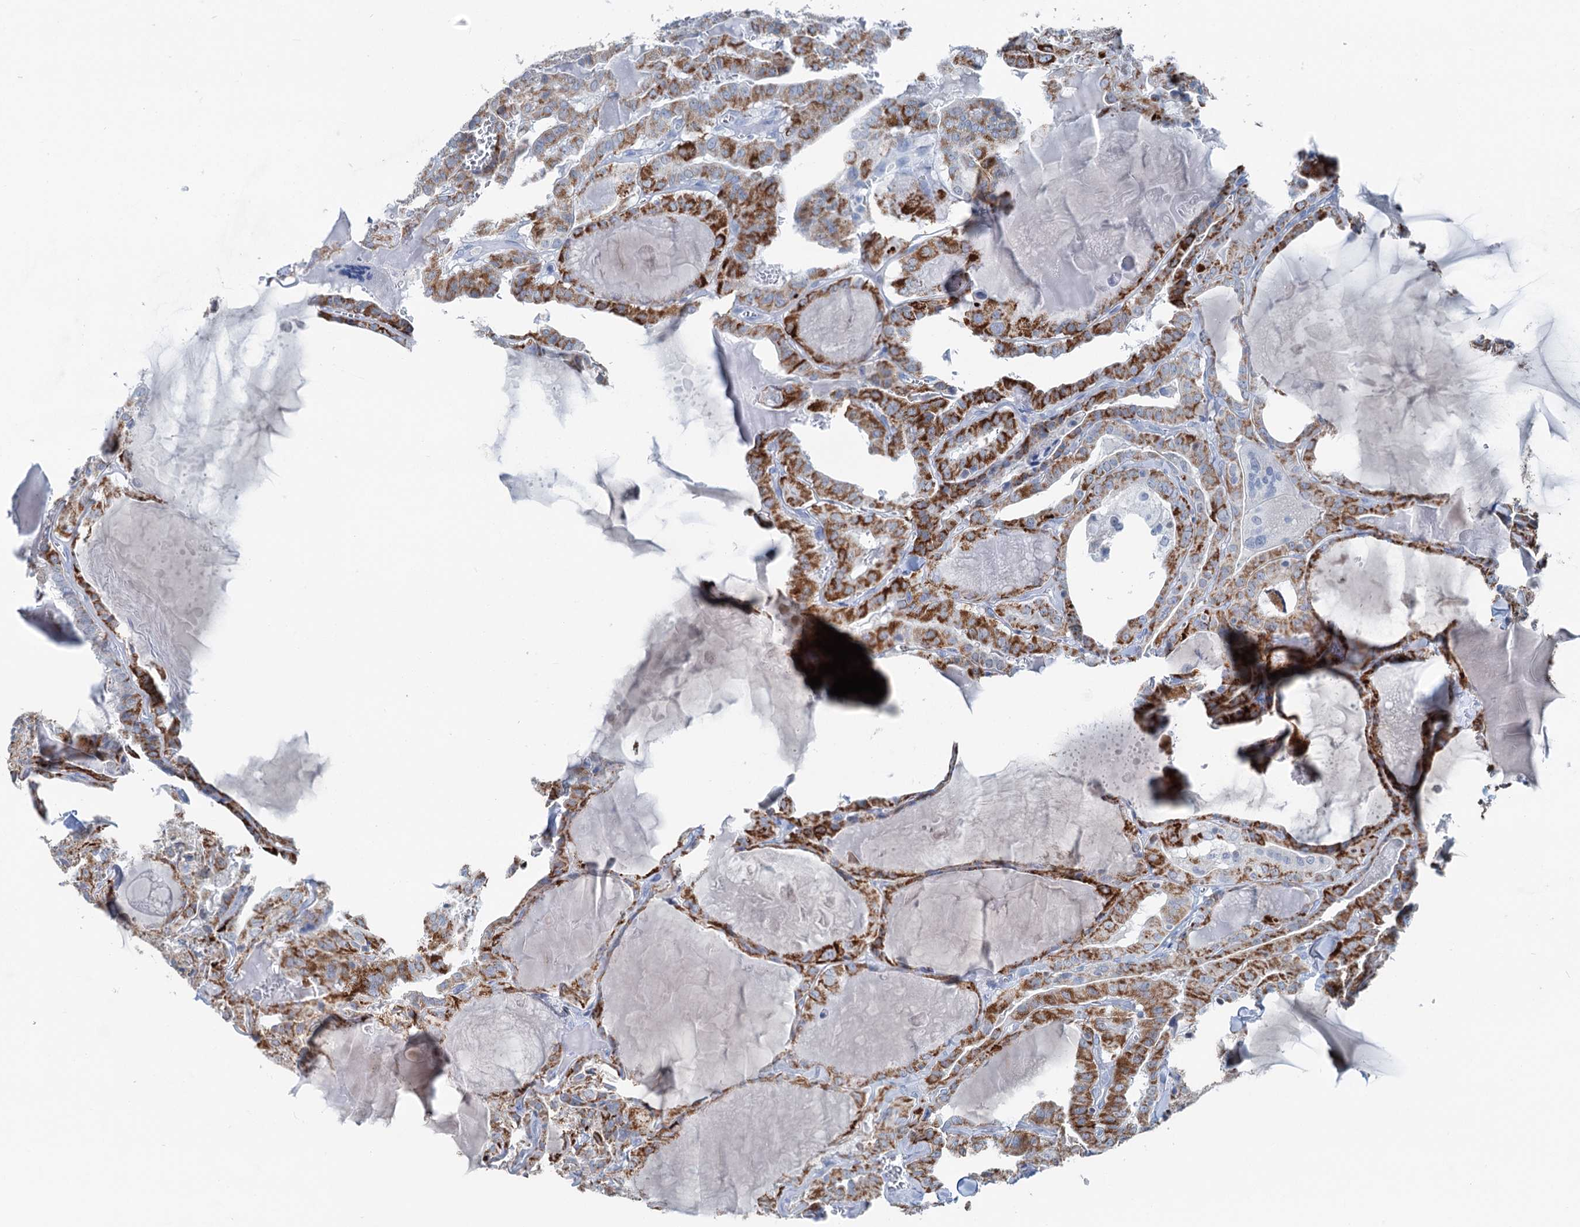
{"staining": {"intensity": "strong", "quantity": ">75%", "location": "cytoplasmic/membranous"}, "tissue": "thyroid cancer", "cell_type": "Tumor cells", "image_type": "cancer", "snomed": [{"axis": "morphology", "description": "Papillary adenocarcinoma, NOS"}, {"axis": "topography", "description": "Thyroid gland"}], "caption": "The immunohistochemical stain shows strong cytoplasmic/membranous expression in tumor cells of thyroid cancer (papillary adenocarcinoma) tissue.", "gene": "ELP4", "patient": {"sex": "male", "age": 52}}